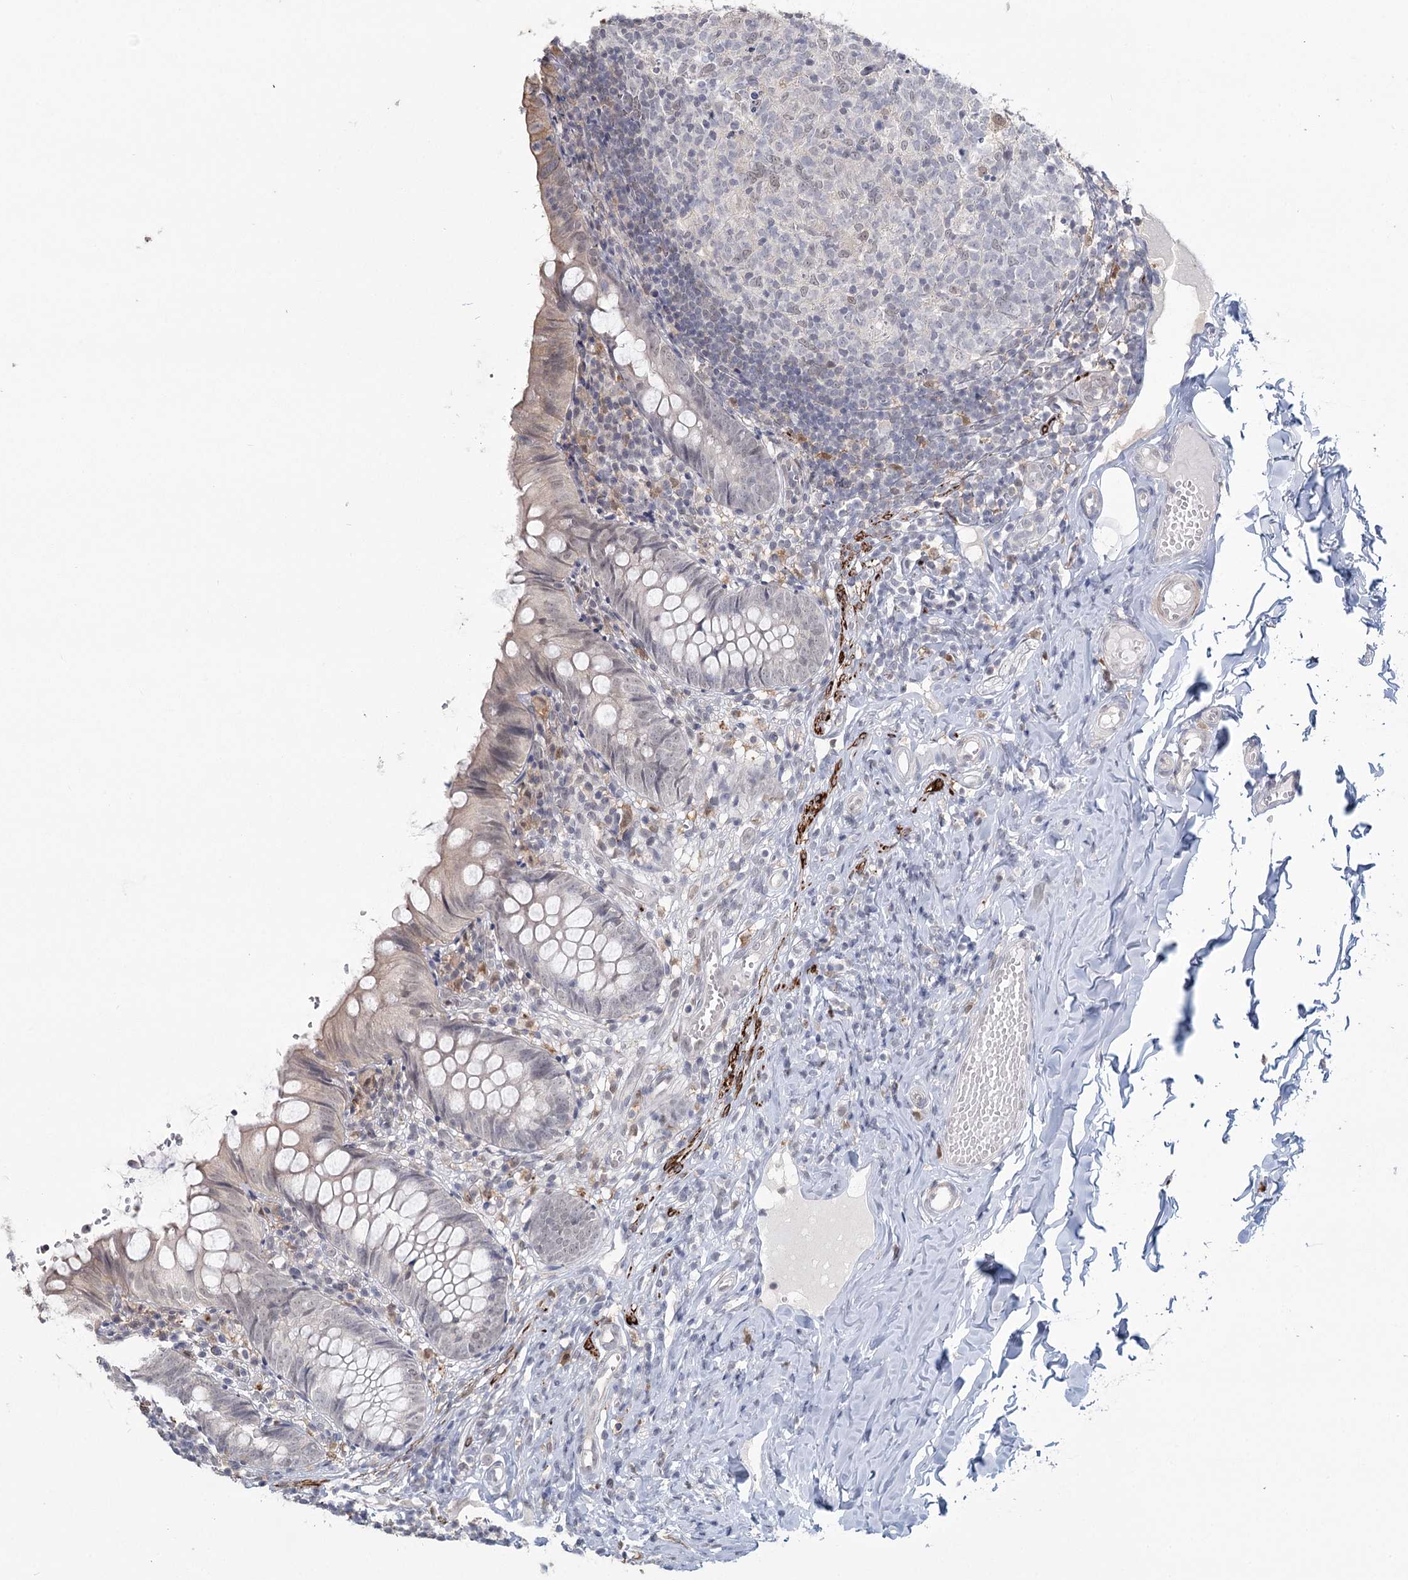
{"staining": {"intensity": "moderate", "quantity": "<25%", "location": "cytoplasmic/membranous"}, "tissue": "appendix", "cell_type": "Glandular cells", "image_type": "normal", "snomed": [{"axis": "morphology", "description": "Normal tissue, NOS"}, {"axis": "topography", "description": "Appendix"}], "caption": "Protein staining reveals moderate cytoplasmic/membranous staining in approximately <25% of glandular cells in normal appendix.", "gene": "TMEM70", "patient": {"sex": "male", "age": 8}}